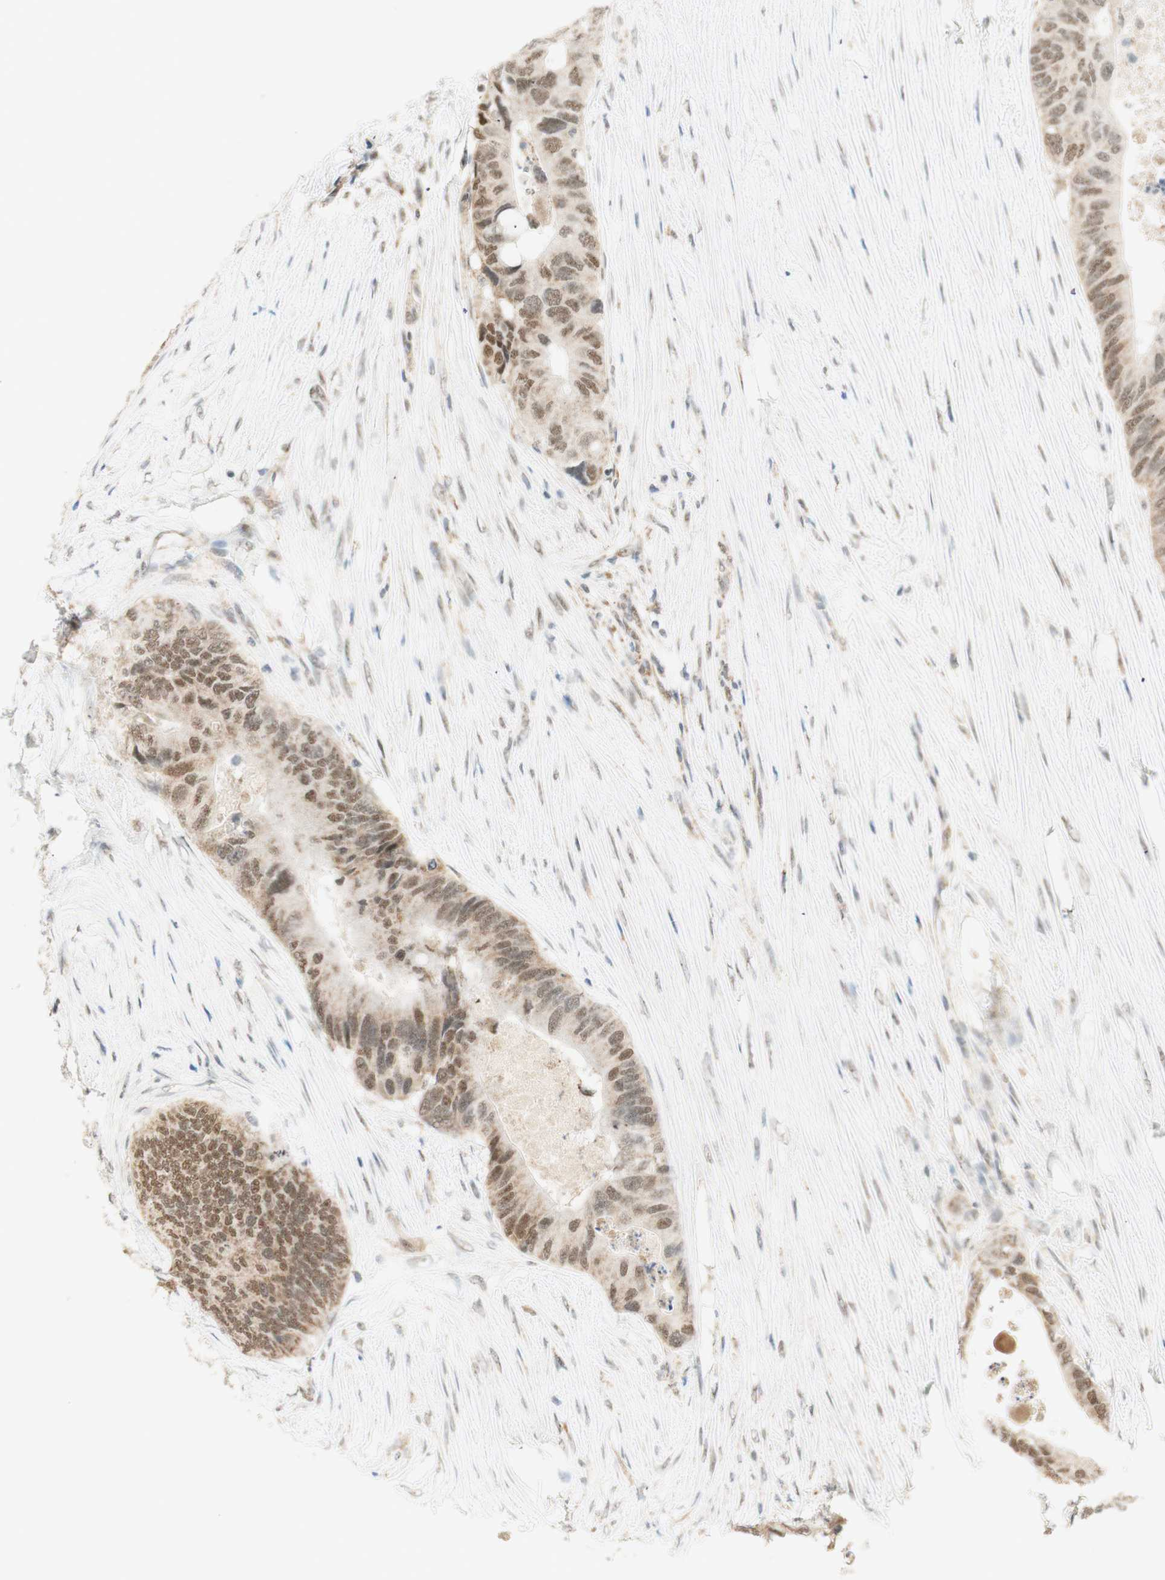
{"staining": {"intensity": "moderate", "quantity": ">75%", "location": "nuclear"}, "tissue": "colorectal cancer", "cell_type": "Tumor cells", "image_type": "cancer", "snomed": [{"axis": "morphology", "description": "Adenocarcinoma, NOS"}, {"axis": "topography", "description": "Colon"}], "caption": "This image reveals immunohistochemistry staining of adenocarcinoma (colorectal), with medium moderate nuclear staining in about >75% of tumor cells.", "gene": "ZNF782", "patient": {"sex": "male", "age": 71}}